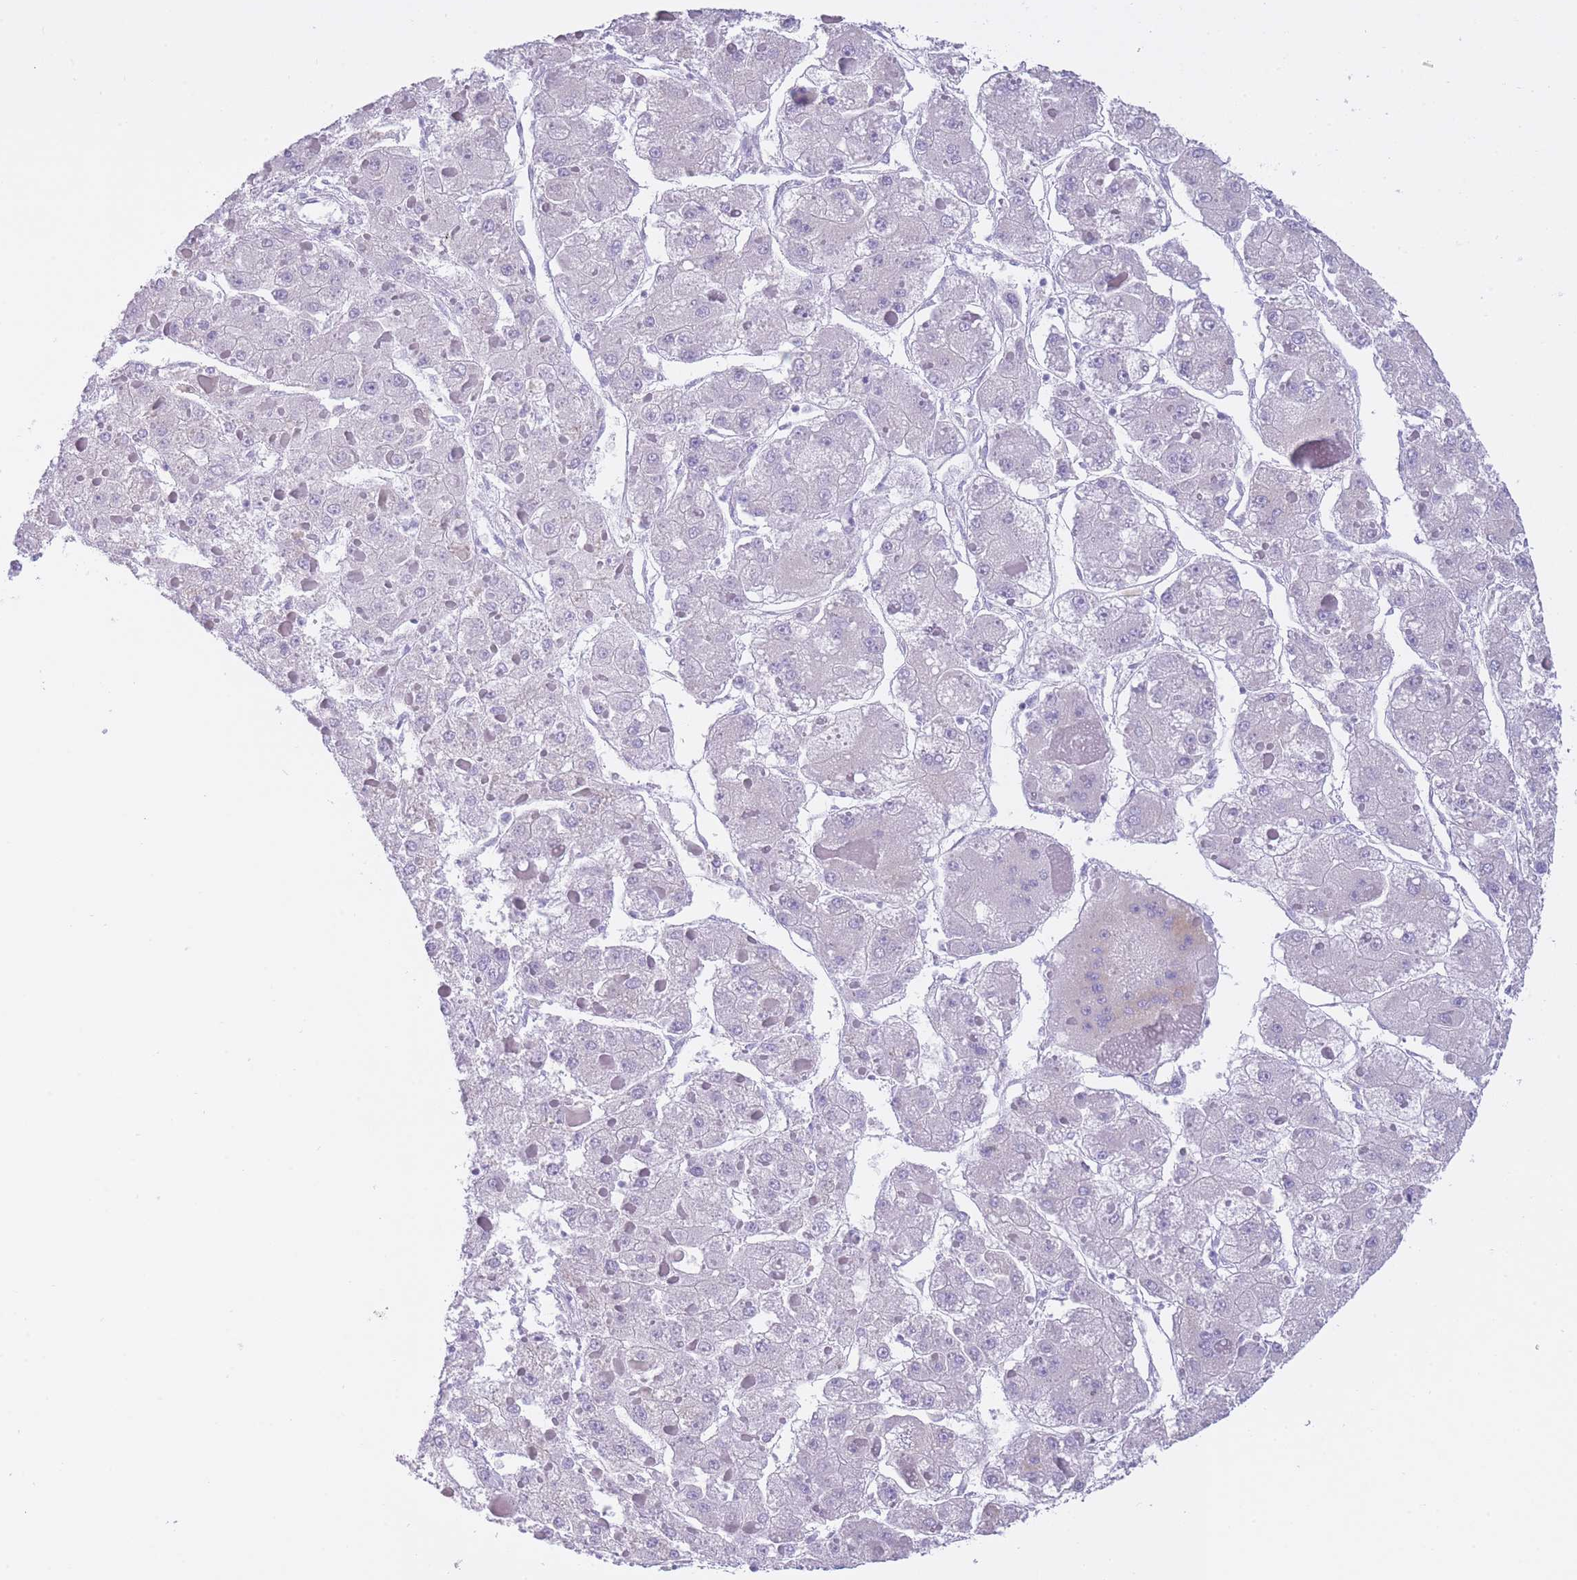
{"staining": {"intensity": "negative", "quantity": "none", "location": "none"}, "tissue": "liver cancer", "cell_type": "Tumor cells", "image_type": "cancer", "snomed": [{"axis": "morphology", "description": "Carcinoma, Hepatocellular, NOS"}, {"axis": "topography", "description": "Liver"}], "caption": "Immunohistochemistry (IHC) photomicrograph of neoplastic tissue: human liver cancer stained with DAB shows no significant protein staining in tumor cells.", "gene": "LDB3", "patient": {"sex": "female", "age": 73}}